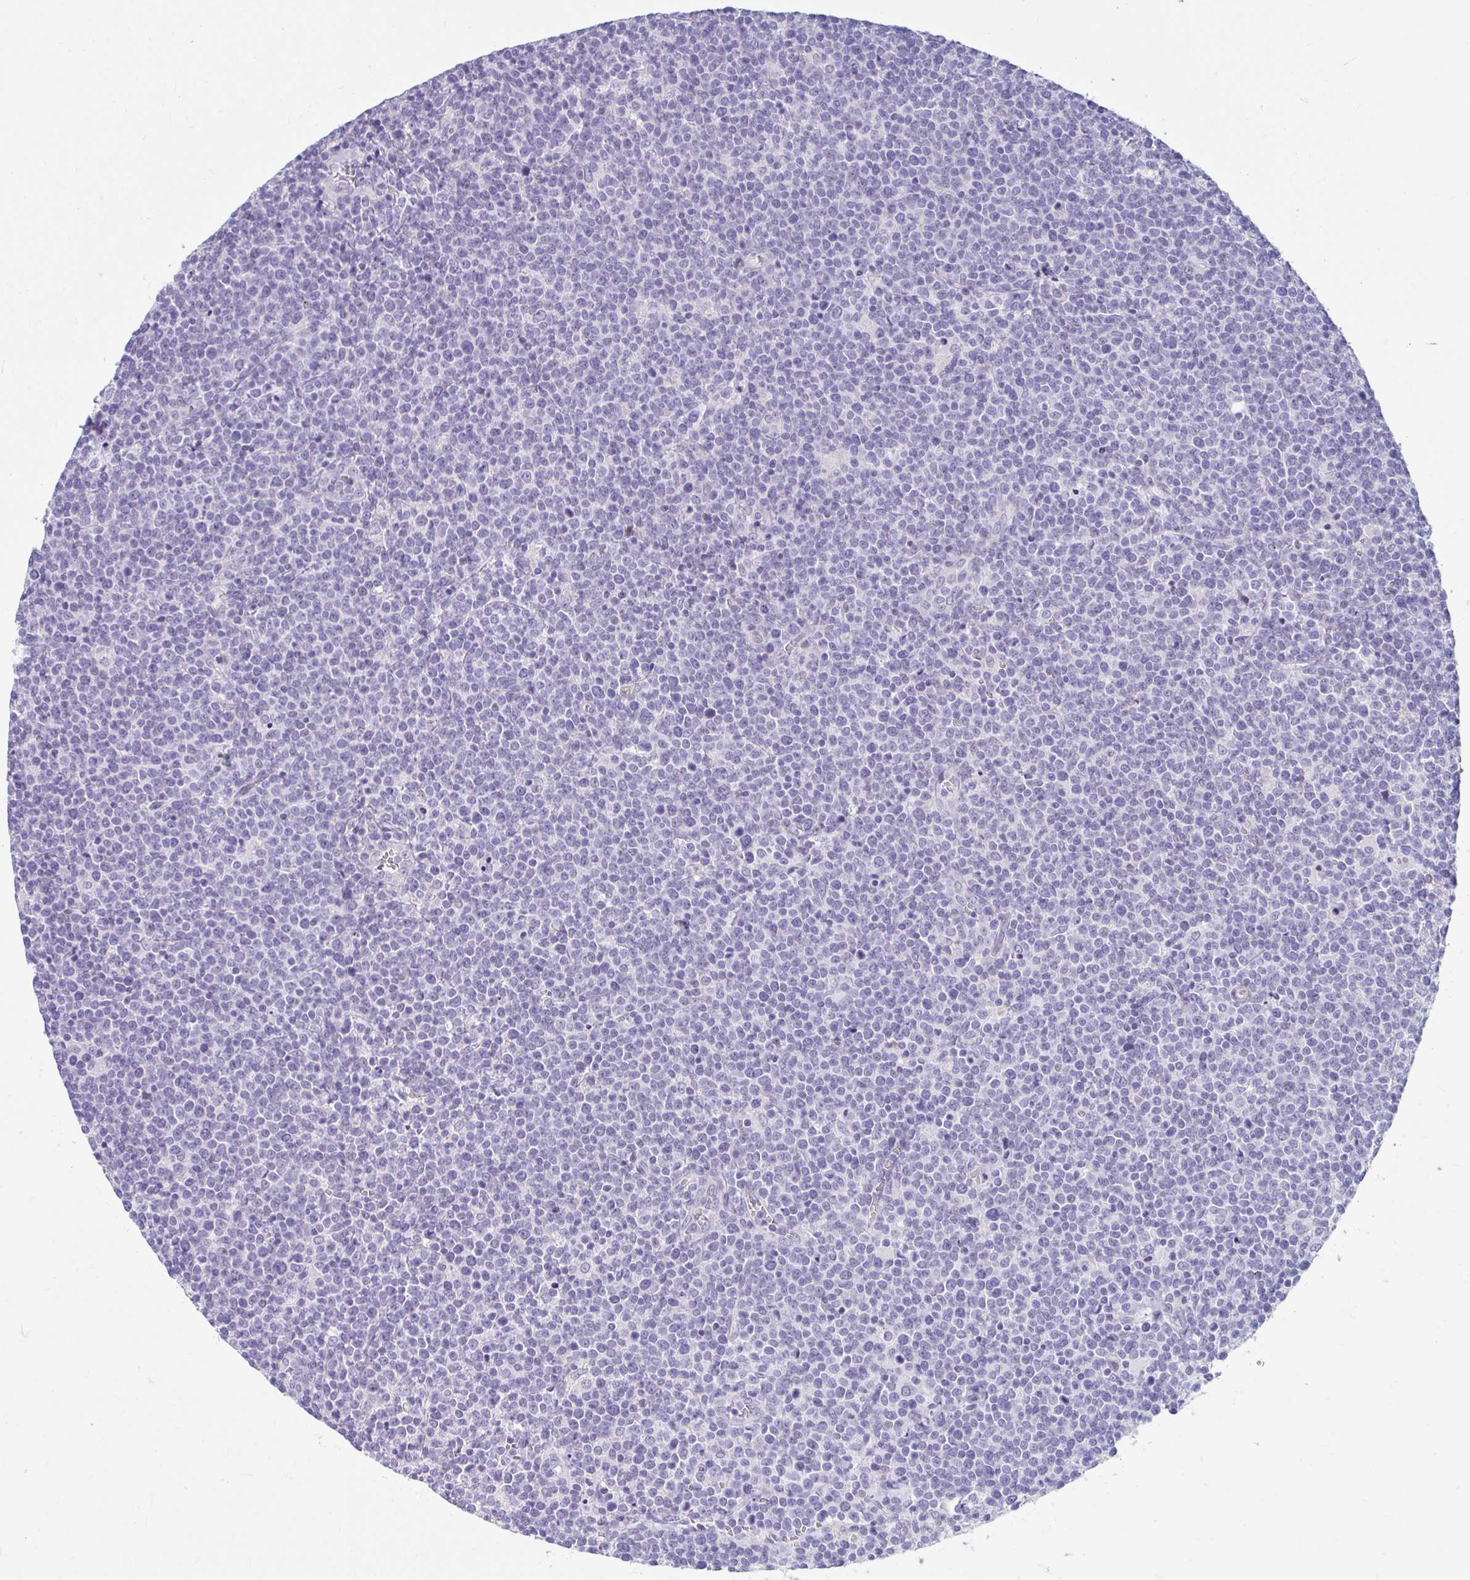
{"staining": {"intensity": "negative", "quantity": "none", "location": "none"}, "tissue": "lymphoma", "cell_type": "Tumor cells", "image_type": "cancer", "snomed": [{"axis": "morphology", "description": "Malignant lymphoma, non-Hodgkin's type, High grade"}, {"axis": "topography", "description": "Lymph node"}], "caption": "A photomicrograph of lymphoma stained for a protein displays no brown staining in tumor cells.", "gene": "ISL1", "patient": {"sex": "male", "age": 61}}